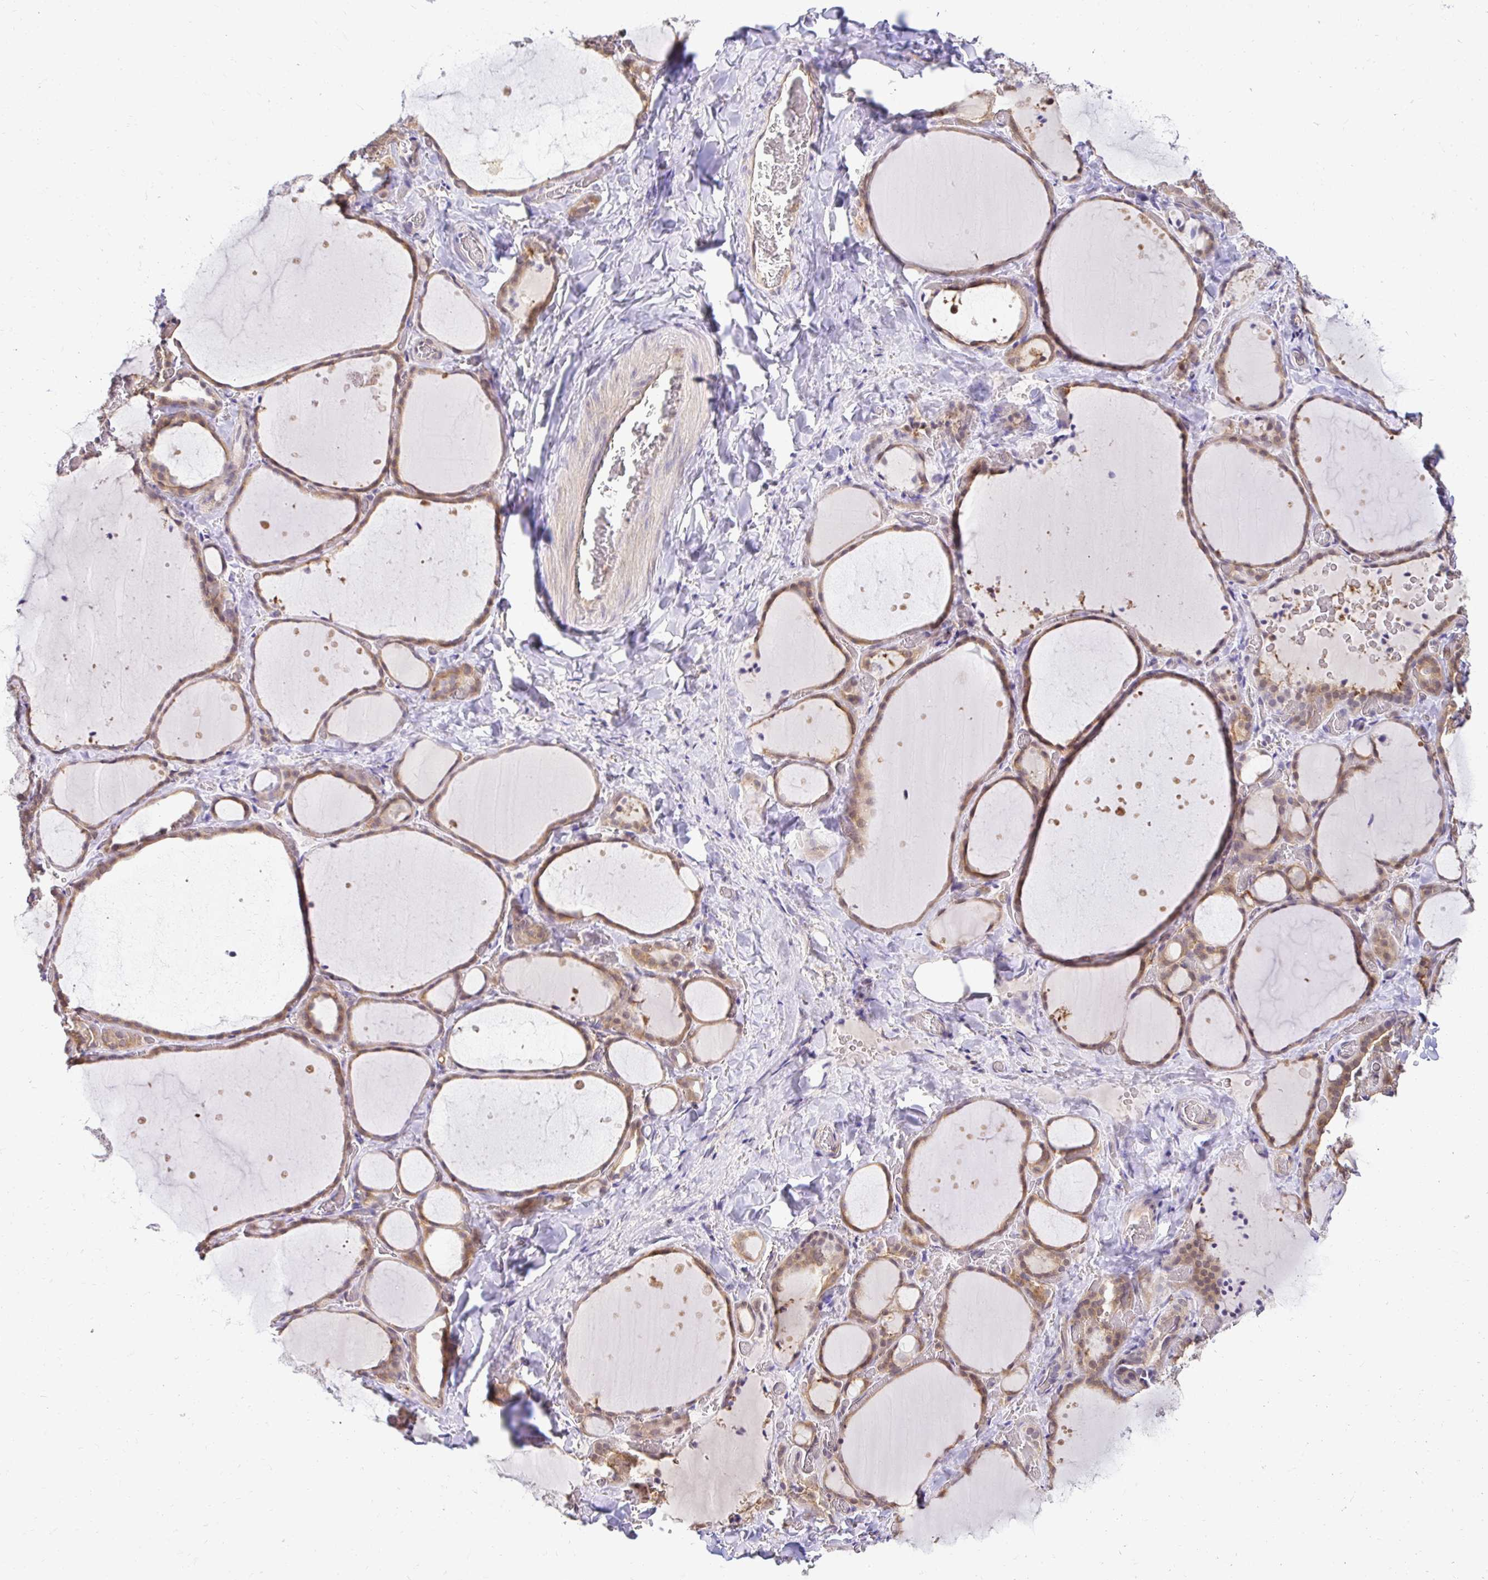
{"staining": {"intensity": "moderate", "quantity": ">75%", "location": "cytoplasmic/membranous,nuclear"}, "tissue": "thyroid gland", "cell_type": "Glandular cells", "image_type": "normal", "snomed": [{"axis": "morphology", "description": "Normal tissue, NOS"}, {"axis": "topography", "description": "Thyroid gland"}], "caption": "Glandular cells show medium levels of moderate cytoplasmic/membranous,nuclear positivity in approximately >75% of cells in benign human thyroid gland. (DAB IHC, brown staining for protein, blue staining for nuclei).", "gene": "PSMA4", "patient": {"sex": "female", "age": 36}}